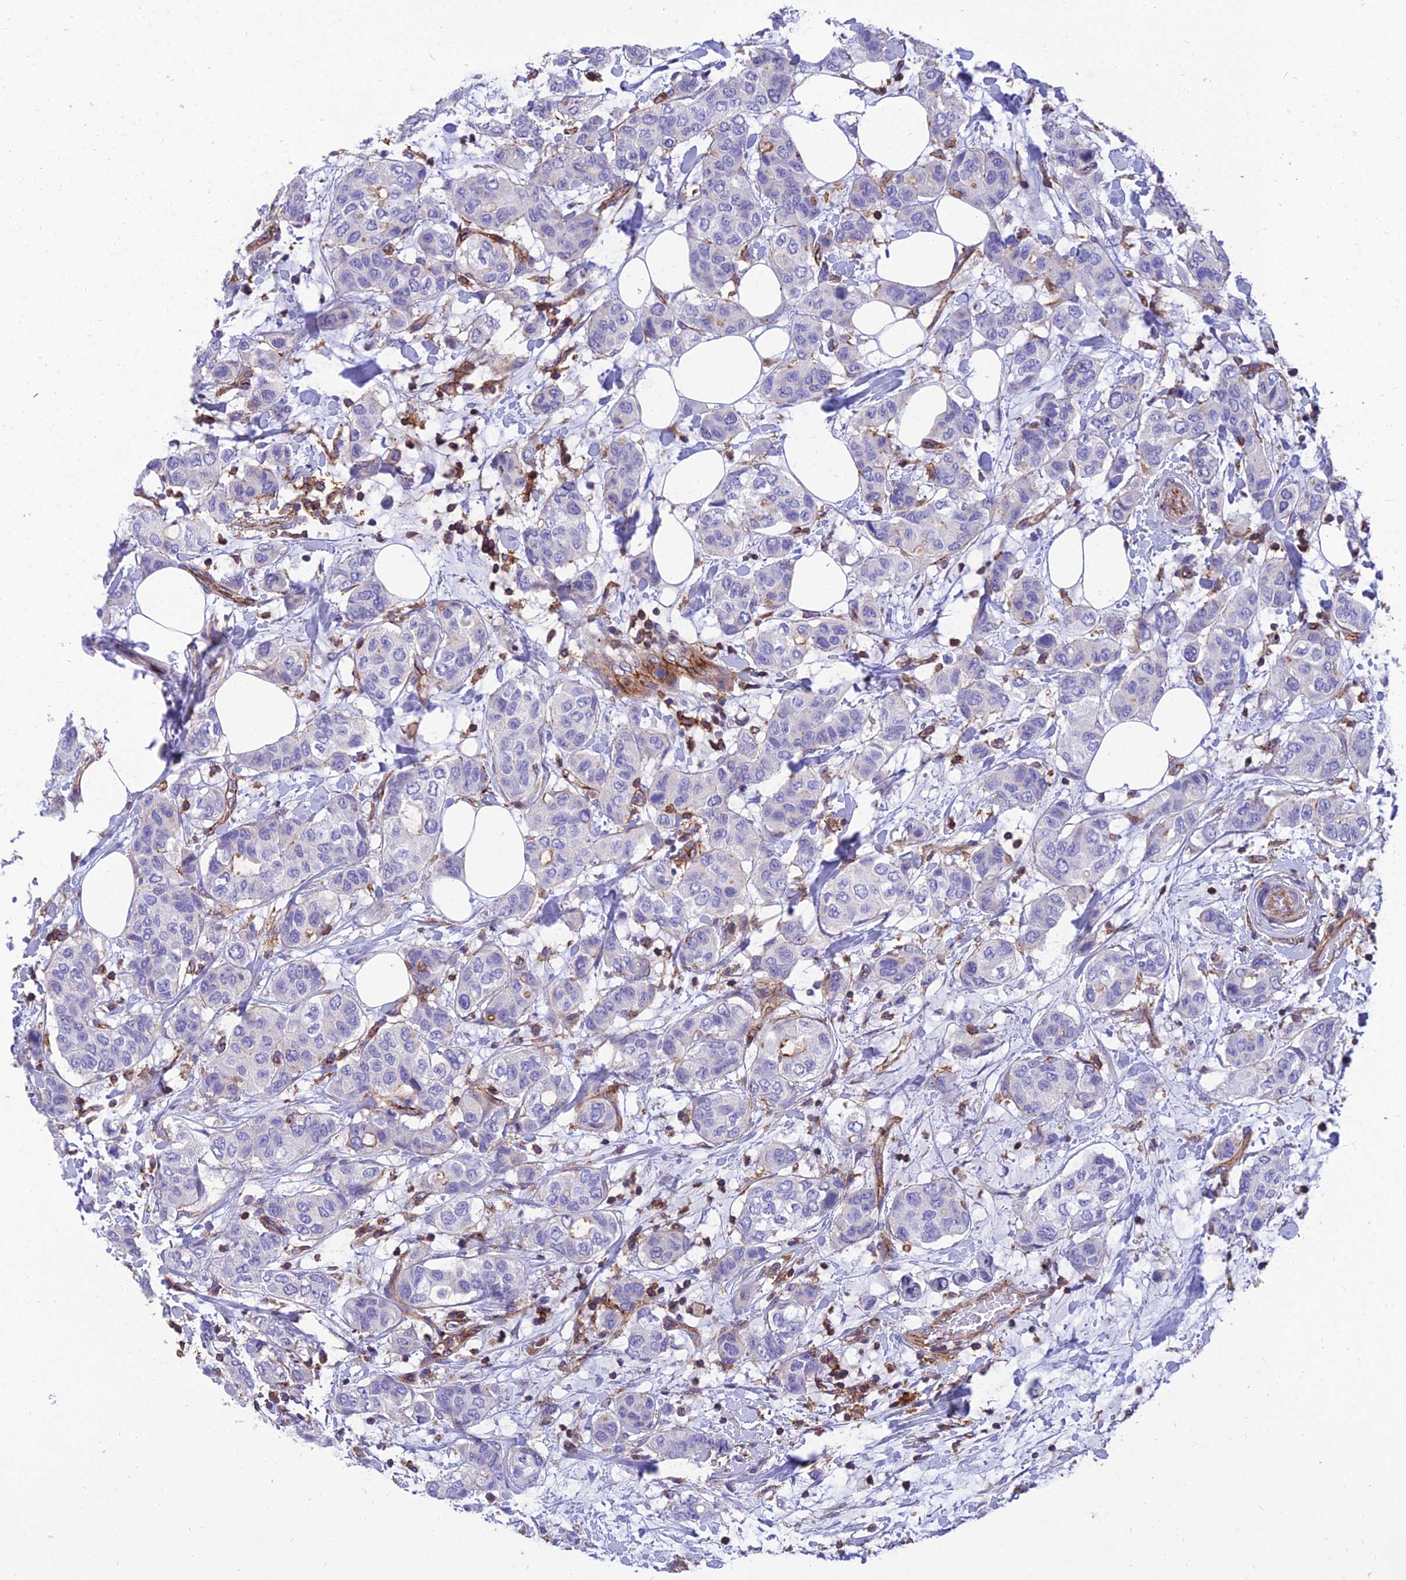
{"staining": {"intensity": "negative", "quantity": "none", "location": "none"}, "tissue": "breast cancer", "cell_type": "Tumor cells", "image_type": "cancer", "snomed": [{"axis": "morphology", "description": "Lobular carcinoma"}, {"axis": "topography", "description": "Breast"}], "caption": "High power microscopy photomicrograph of an immunohistochemistry (IHC) micrograph of breast cancer (lobular carcinoma), revealing no significant staining in tumor cells.", "gene": "PPP1R18", "patient": {"sex": "female", "age": 51}}